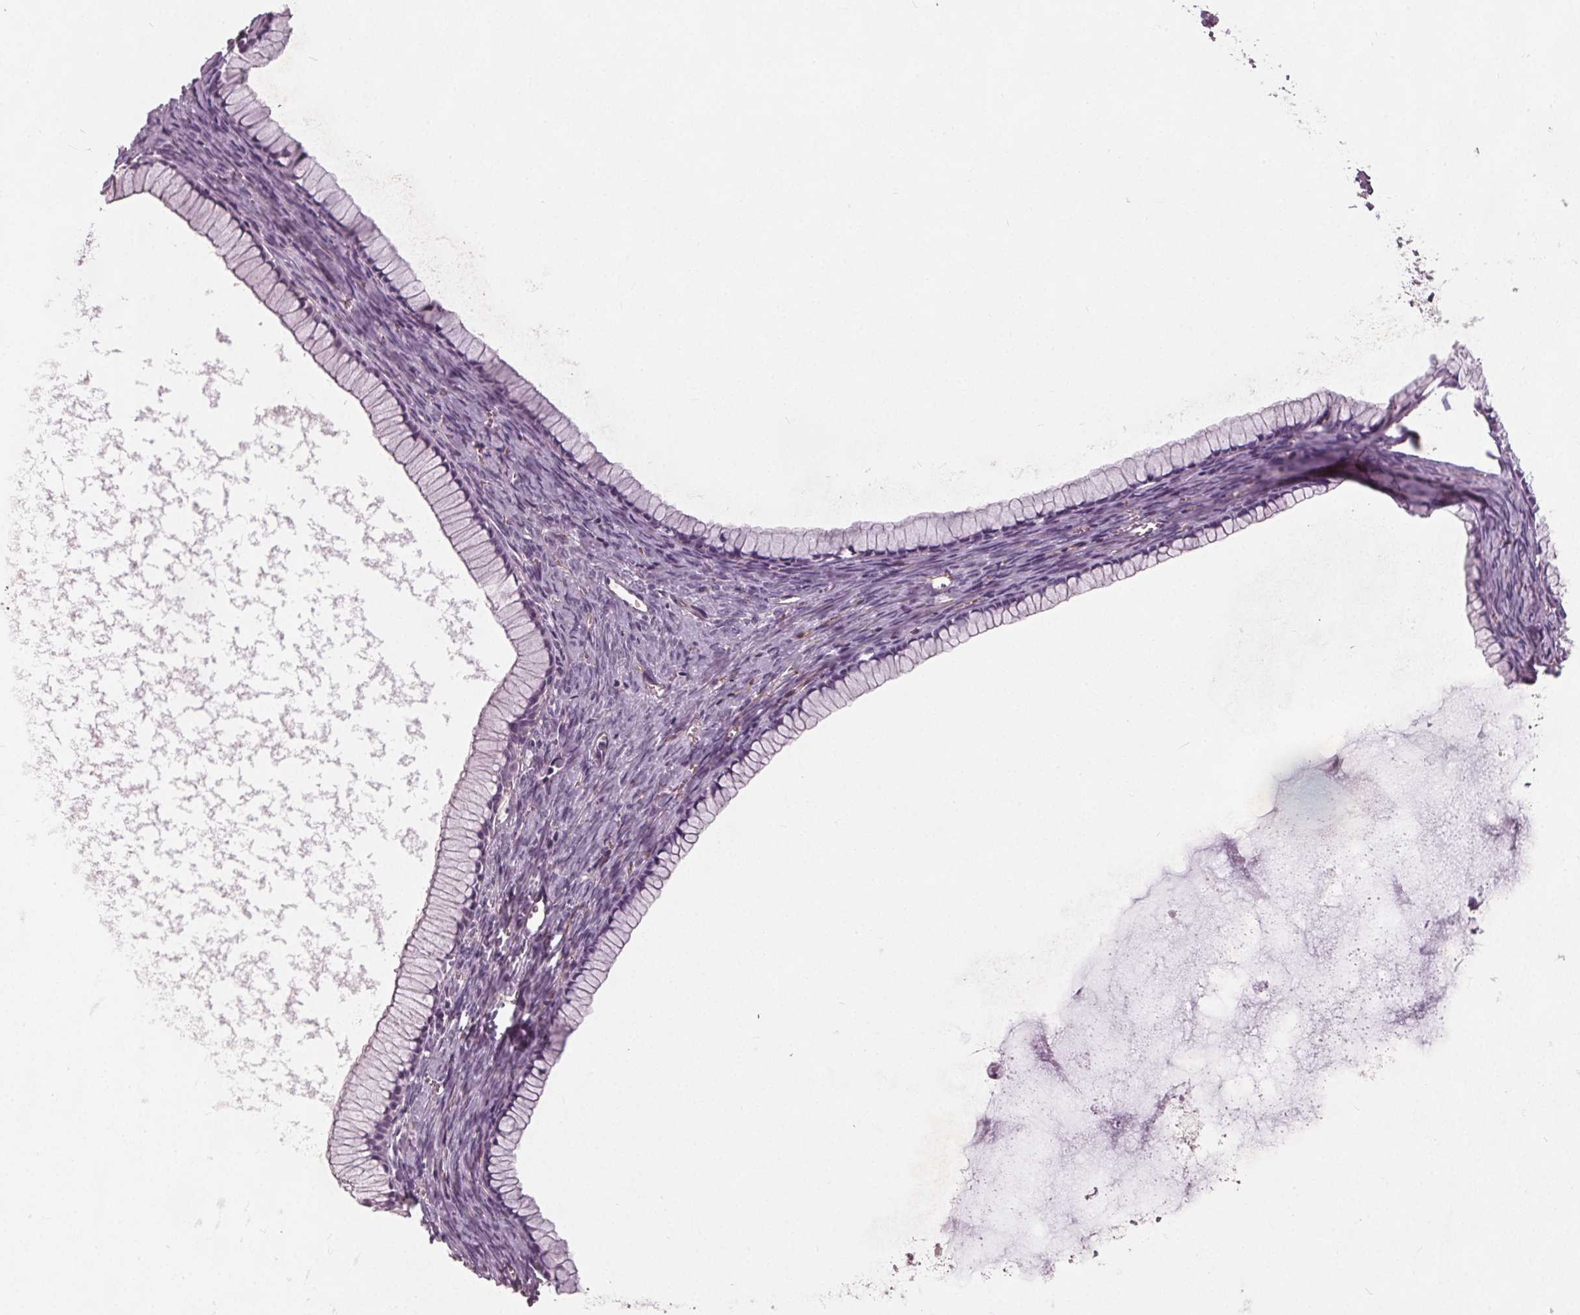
{"staining": {"intensity": "negative", "quantity": "none", "location": "none"}, "tissue": "ovarian cancer", "cell_type": "Tumor cells", "image_type": "cancer", "snomed": [{"axis": "morphology", "description": "Cystadenocarcinoma, mucinous, NOS"}, {"axis": "topography", "description": "Ovary"}], "caption": "The image demonstrates no staining of tumor cells in mucinous cystadenocarcinoma (ovarian). Nuclei are stained in blue.", "gene": "PDGFD", "patient": {"sex": "female", "age": 41}}